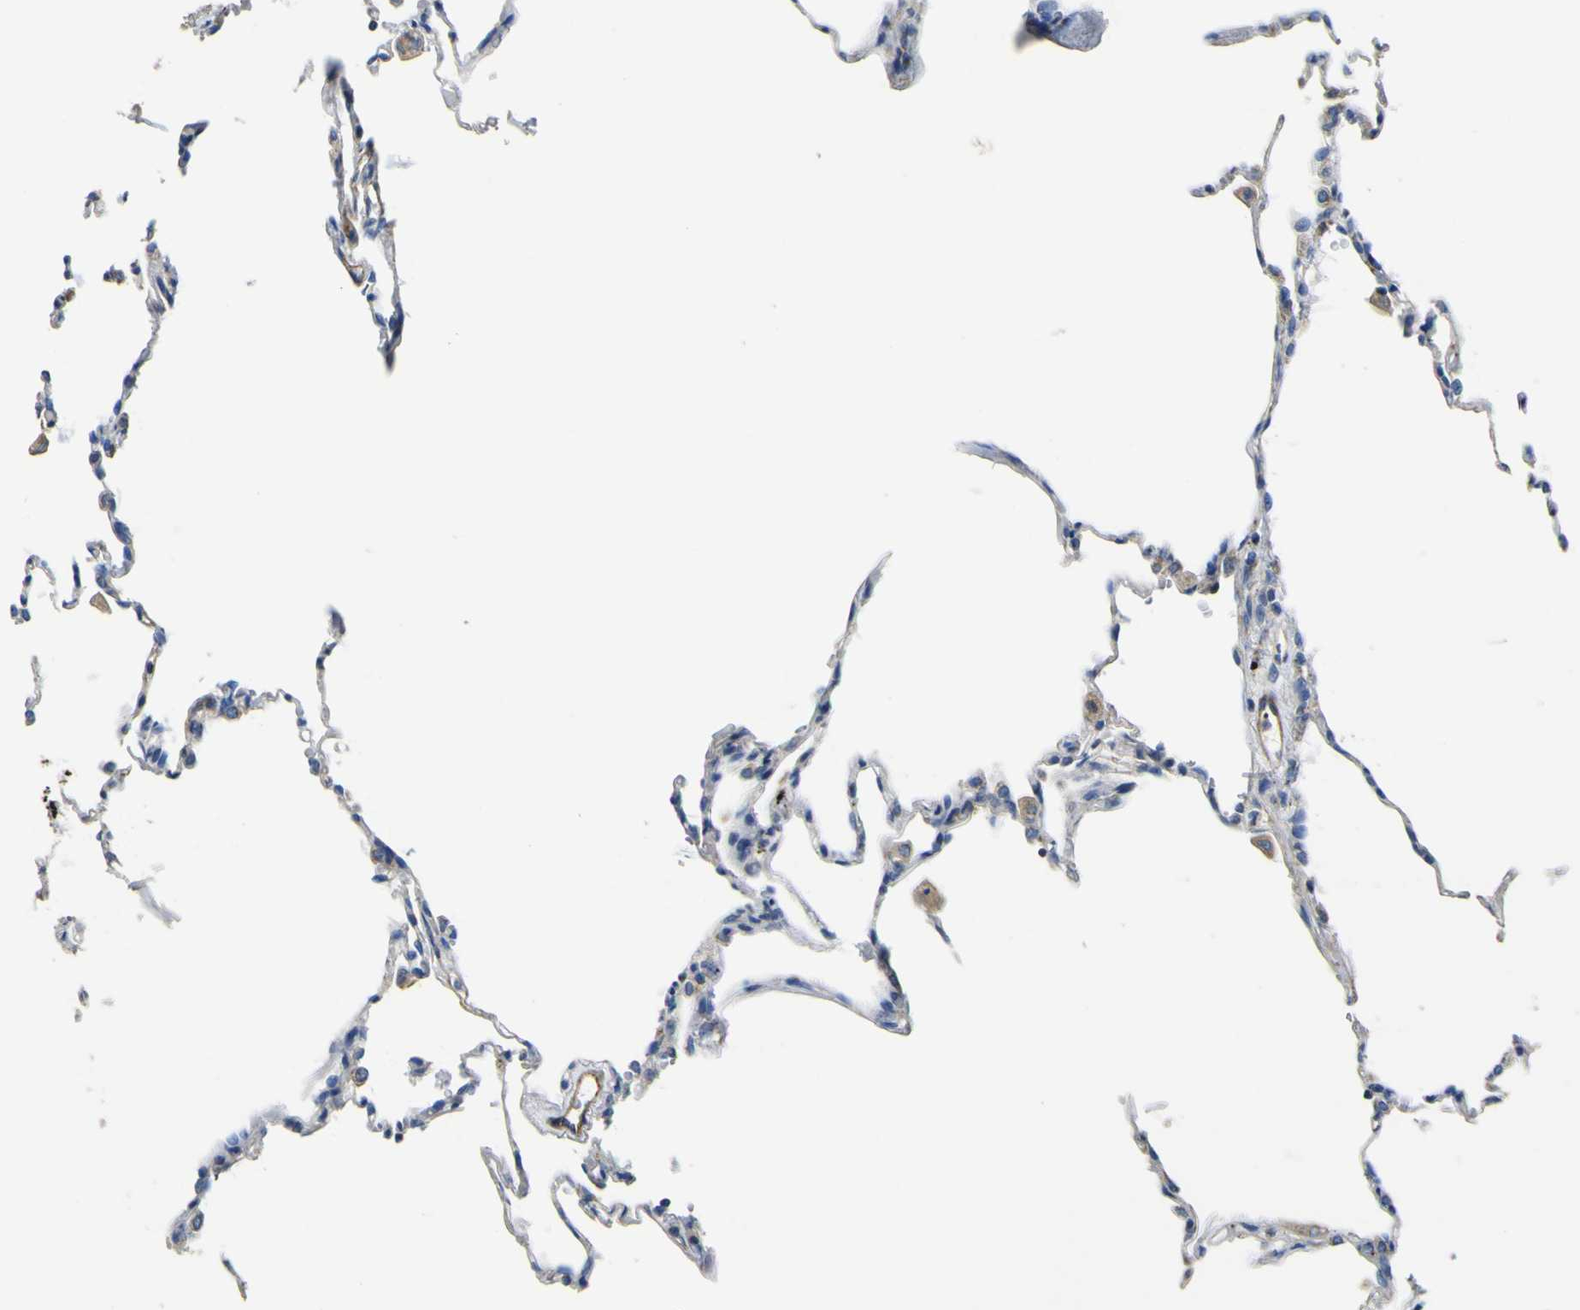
{"staining": {"intensity": "negative", "quantity": "none", "location": "none"}, "tissue": "lung", "cell_type": "Alveolar cells", "image_type": "normal", "snomed": [{"axis": "morphology", "description": "Normal tissue, NOS"}, {"axis": "topography", "description": "Lung"}], "caption": "IHC histopathology image of normal lung: human lung stained with DAB reveals no significant protein staining in alveolar cells. Nuclei are stained in blue.", "gene": "ALDH18A1", "patient": {"sex": "male", "age": 59}}